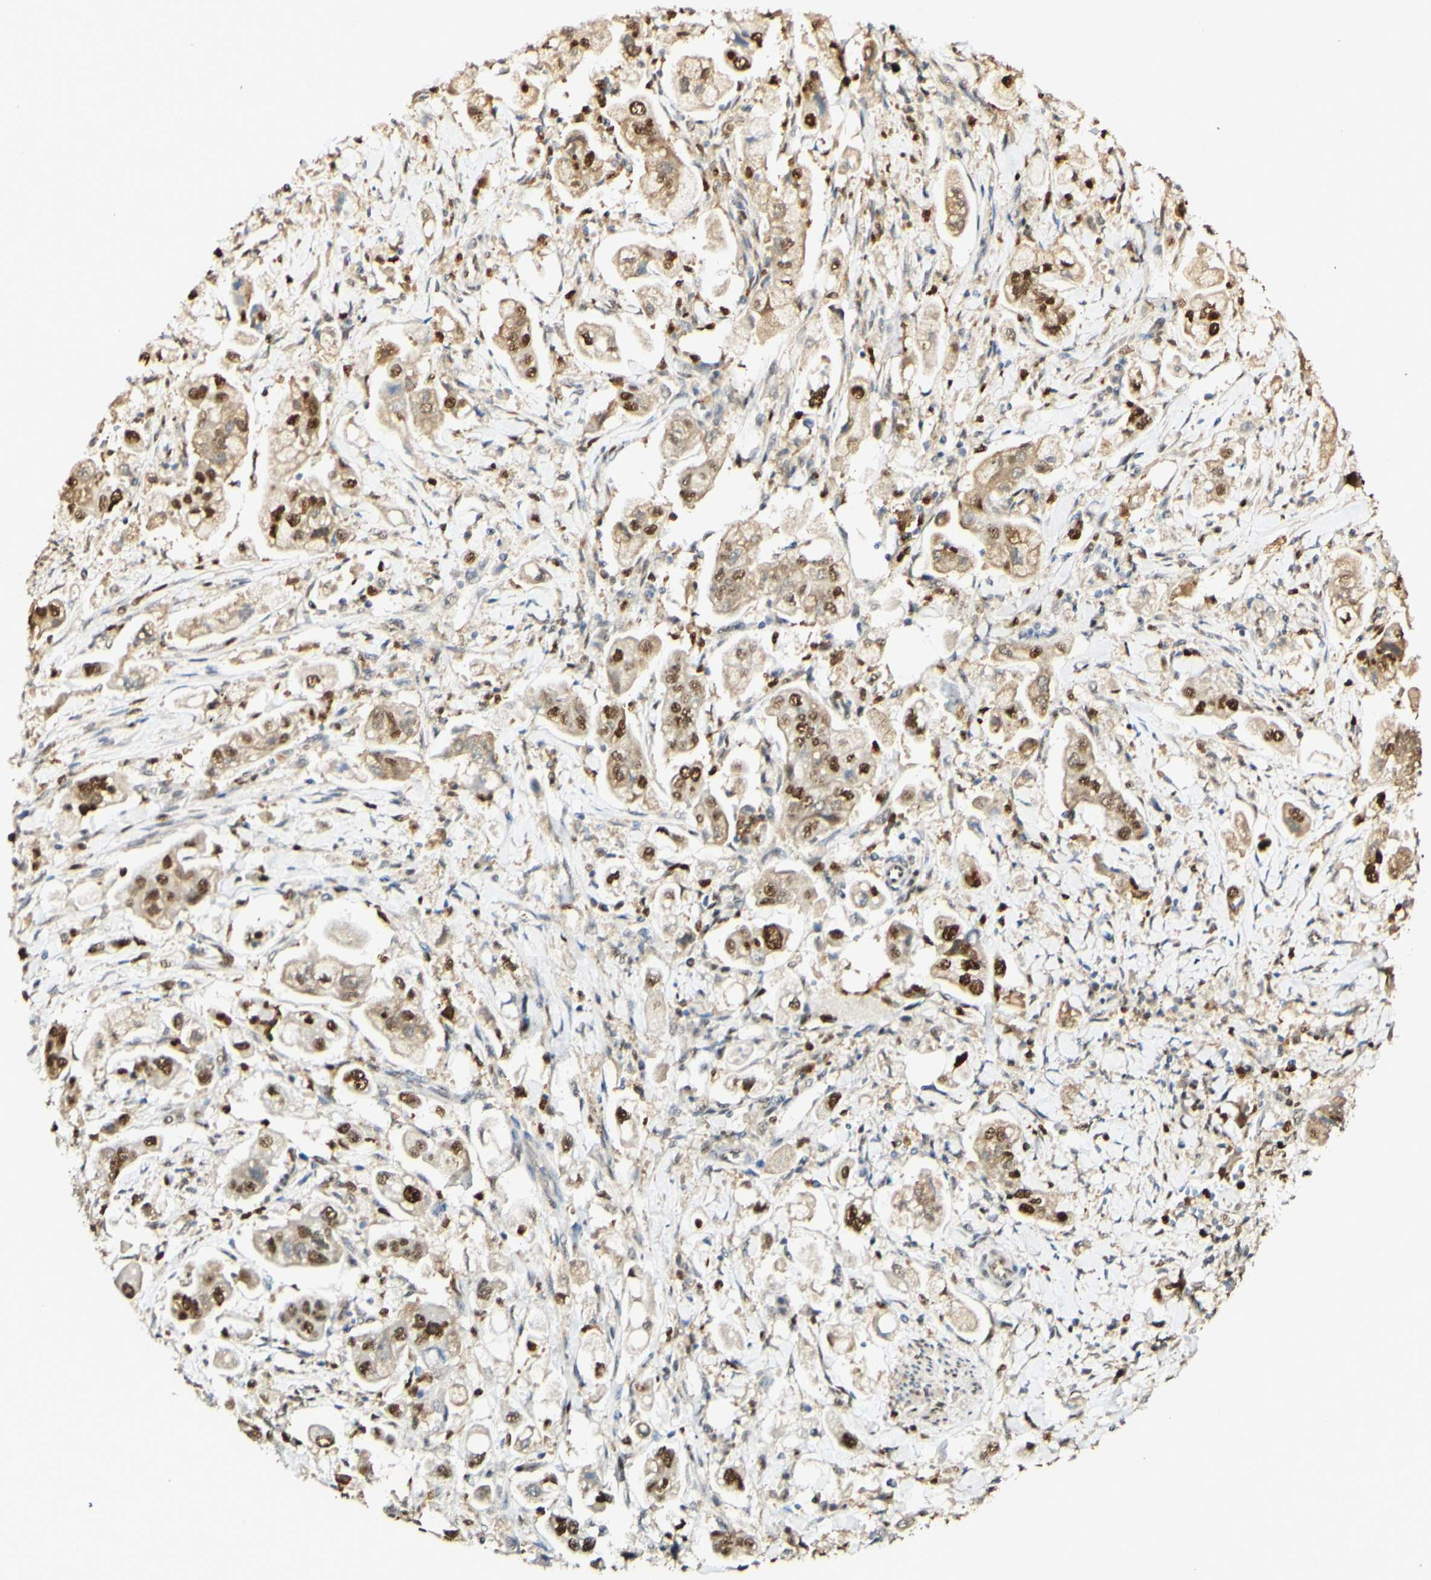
{"staining": {"intensity": "strong", "quantity": ">75%", "location": "cytoplasmic/membranous,nuclear"}, "tissue": "stomach cancer", "cell_type": "Tumor cells", "image_type": "cancer", "snomed": [{"axis": "morphology", "description": "Adenocarcinoma, NOS"}, {"axis": "topography", "description": "Stomach"}], "caption": "Immunohistochemical staining of human stomach adenocarcinoma exhibits high levels of strong cytoplasmic/membranous and nuclear protein positivity in approximately >75% of tumor cells. (brown staining indicates protein expression, while blue staining denotes nuclei).", "gene": "MAP3K4", "patient": {"sex": "male", "age": 62}}